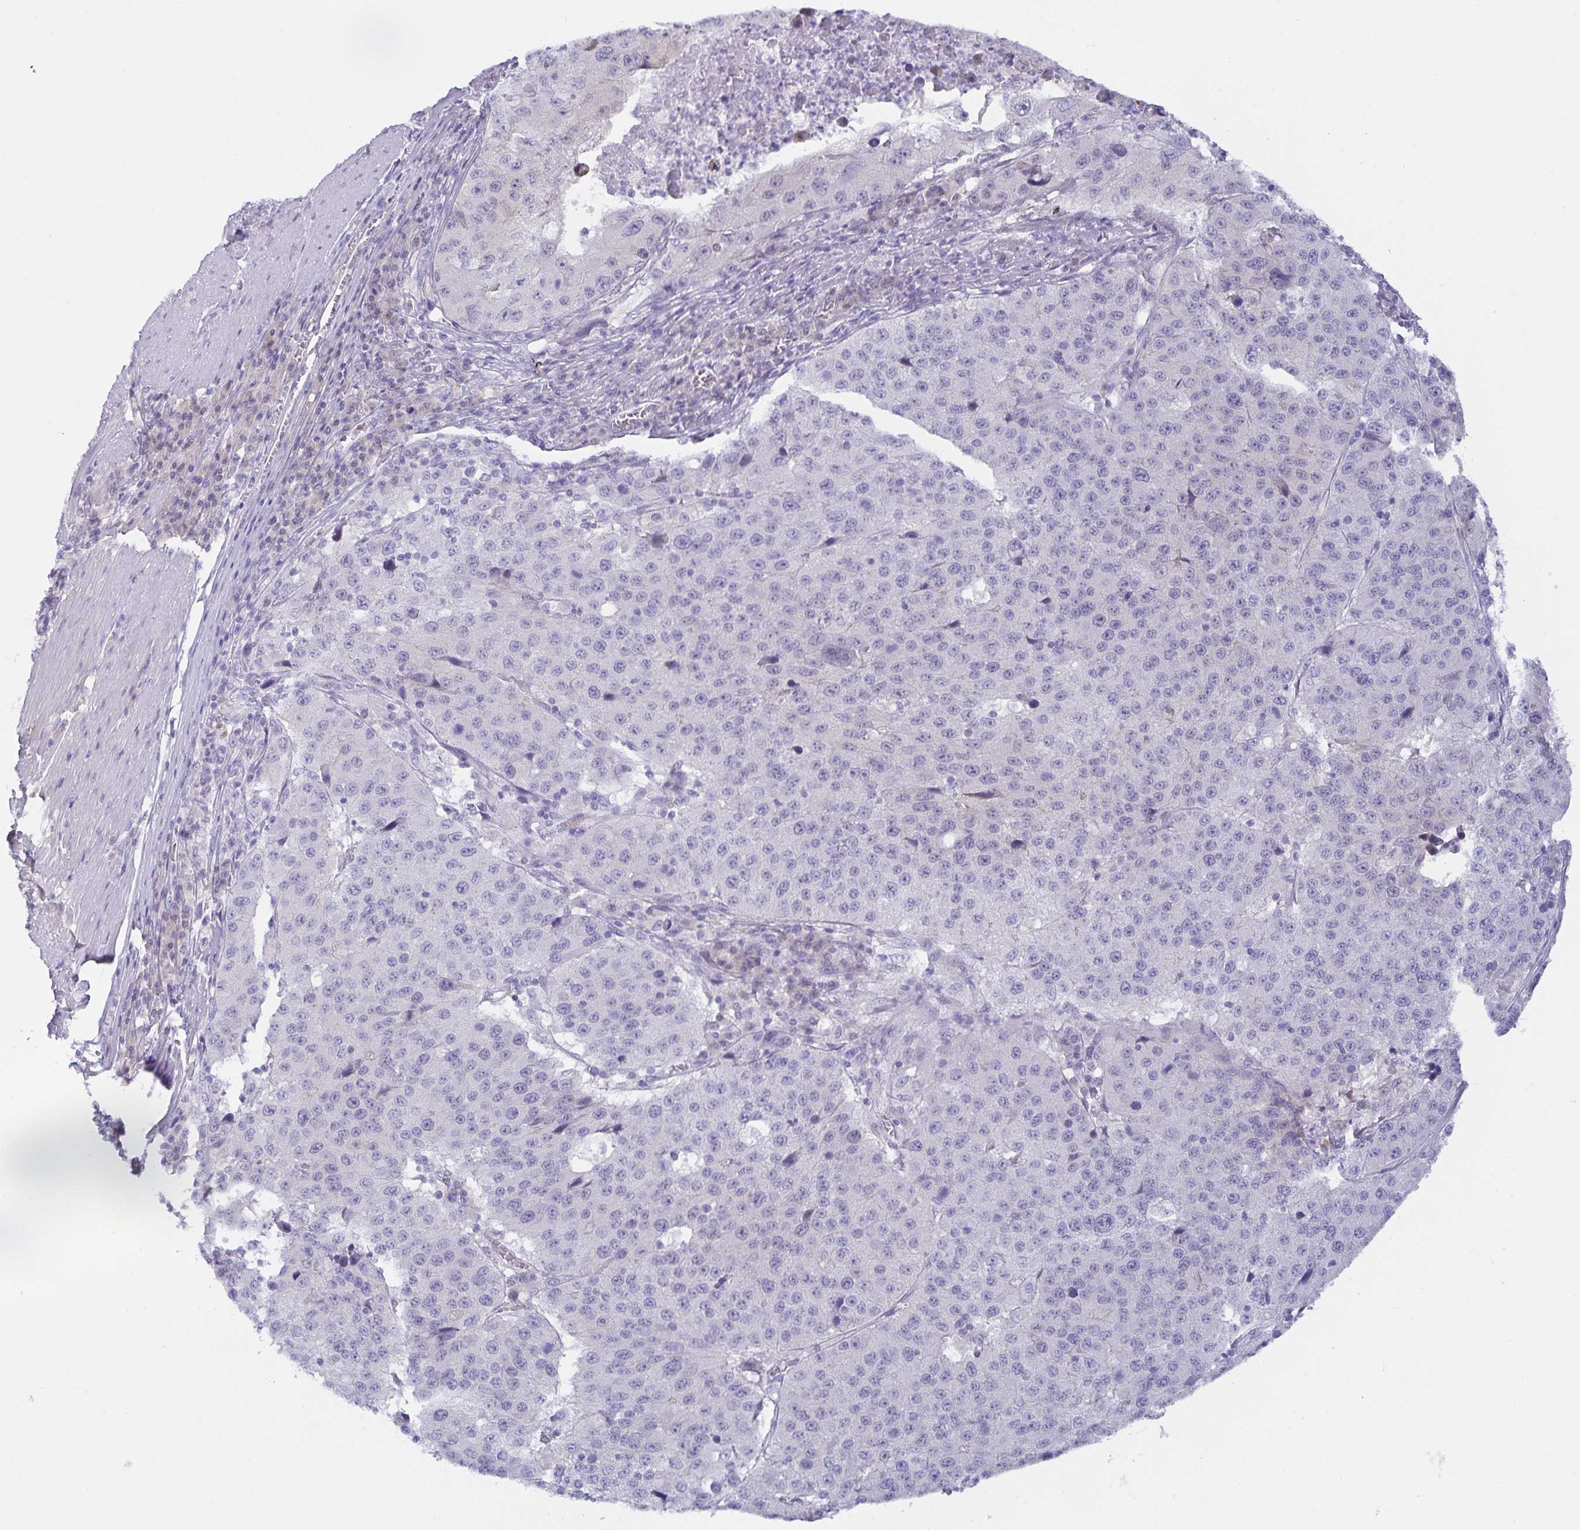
{"staining": {"intensity": "negative", "quantity": "none", "location": "none"}, "tissue": "stomach cancer", "cell_type": "Tumor cells", "image_type": "cancer", "snomed": [{"axis": "morphology", "description": "Adenocarcinoma, NOS"}, {"axis": "topography", "description": "Stomach"}], "caption": "Immunohistochemistry (IHC) photomicrograph of neoplastic tissue: stomach adenocarcinoma stained with DAB reveals no significant protein staining in tumor cells.", "gene": "MON2", "patient": {"sex": "male", "age": 71}}